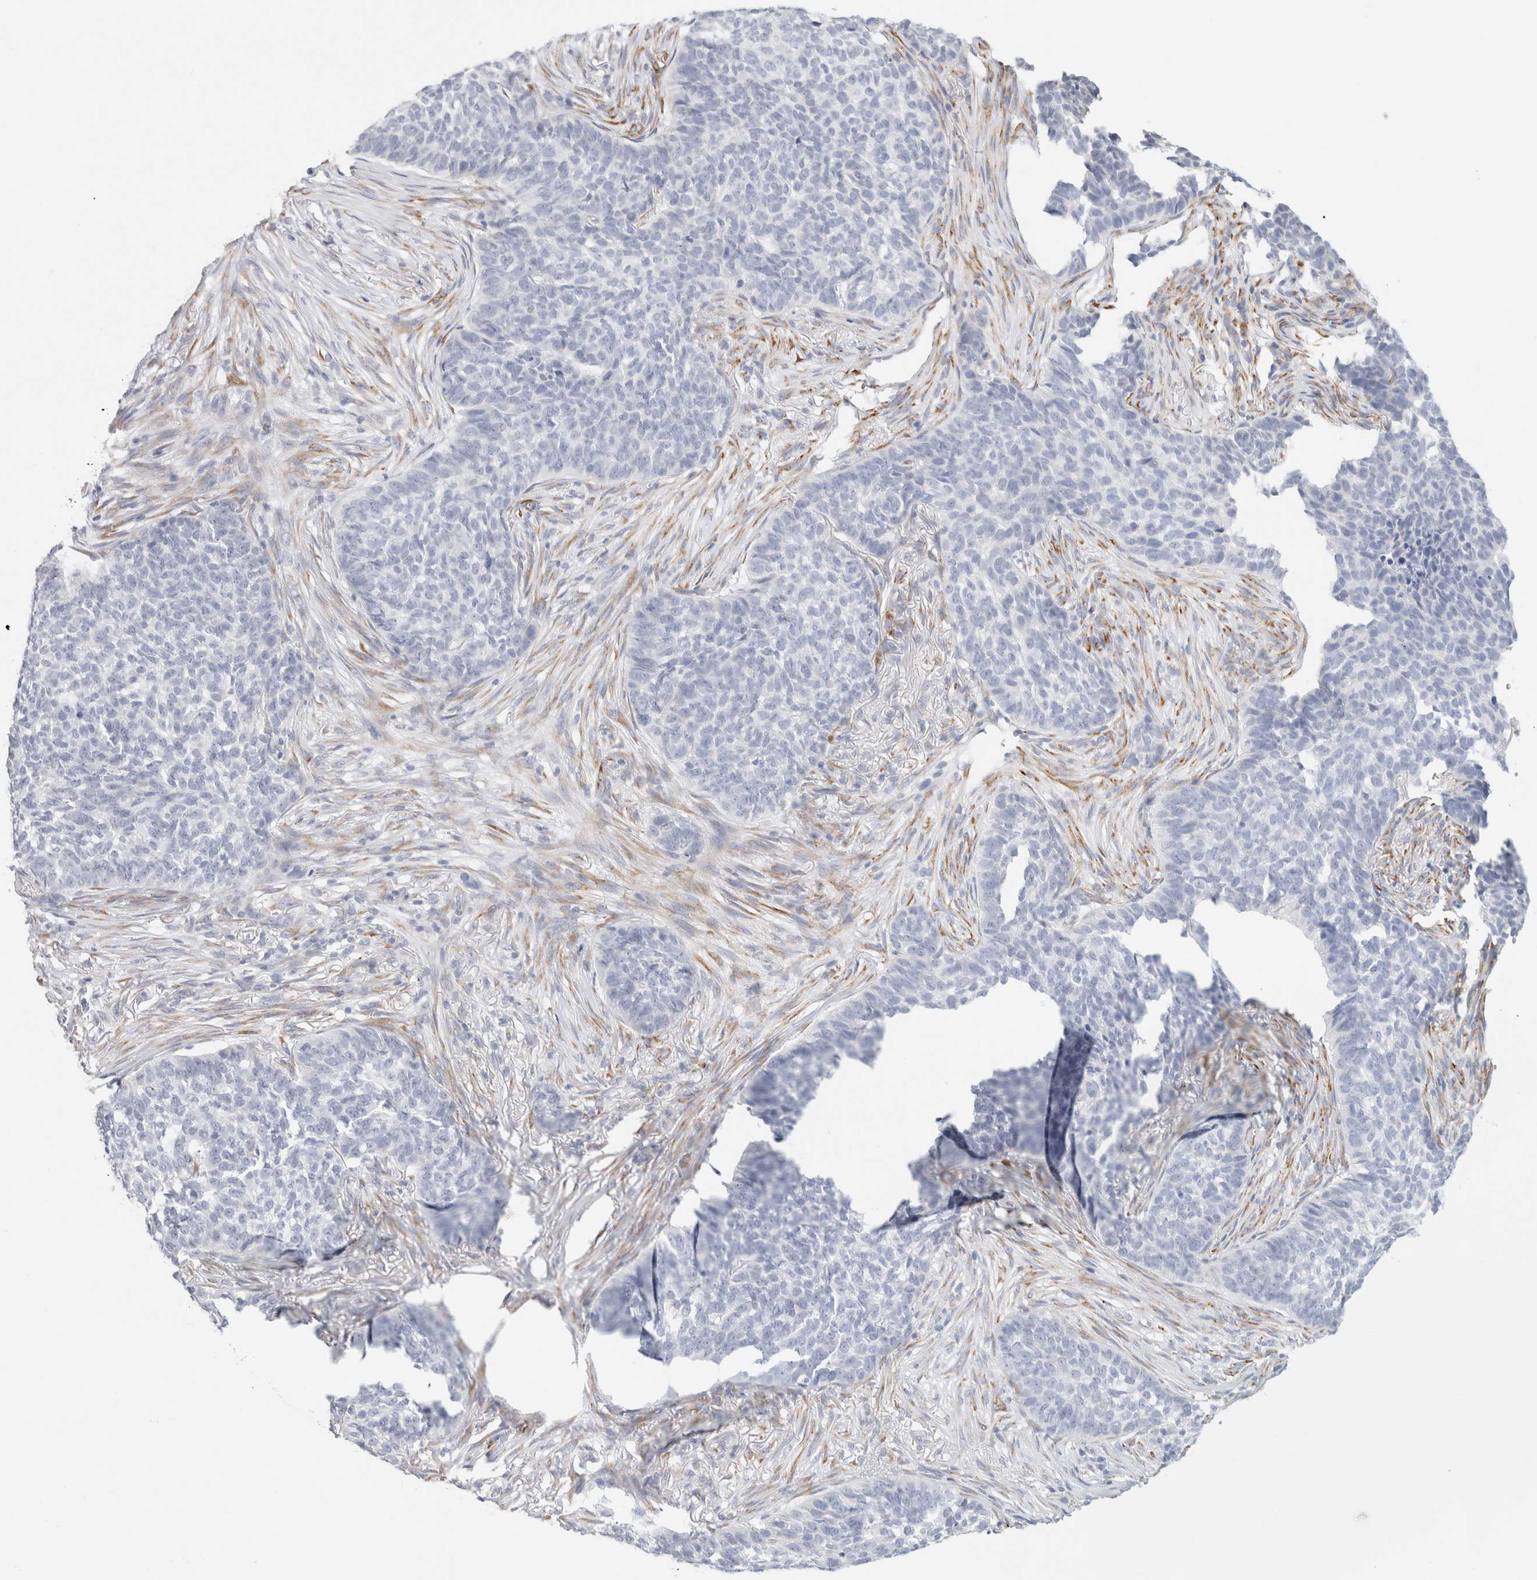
{"staining": {"intensity": "negative", "quantity": "none", "location": "none"}, "tissue": "skin cancer", "cell_type": "Tumor cells", "image_type": "cancer", "snomed": [{"axis": "morphology", "description": "Basal cell carcinoma"}, {"axis": "topography", "description": "Skin"}], "caption": "The IHC histopathology image has no significant staining in tumor cells of skin cancer (basal cell carcinoma) tissue.", "gene": "RTN4", "patient": {"sex": "male", "age": 85}}